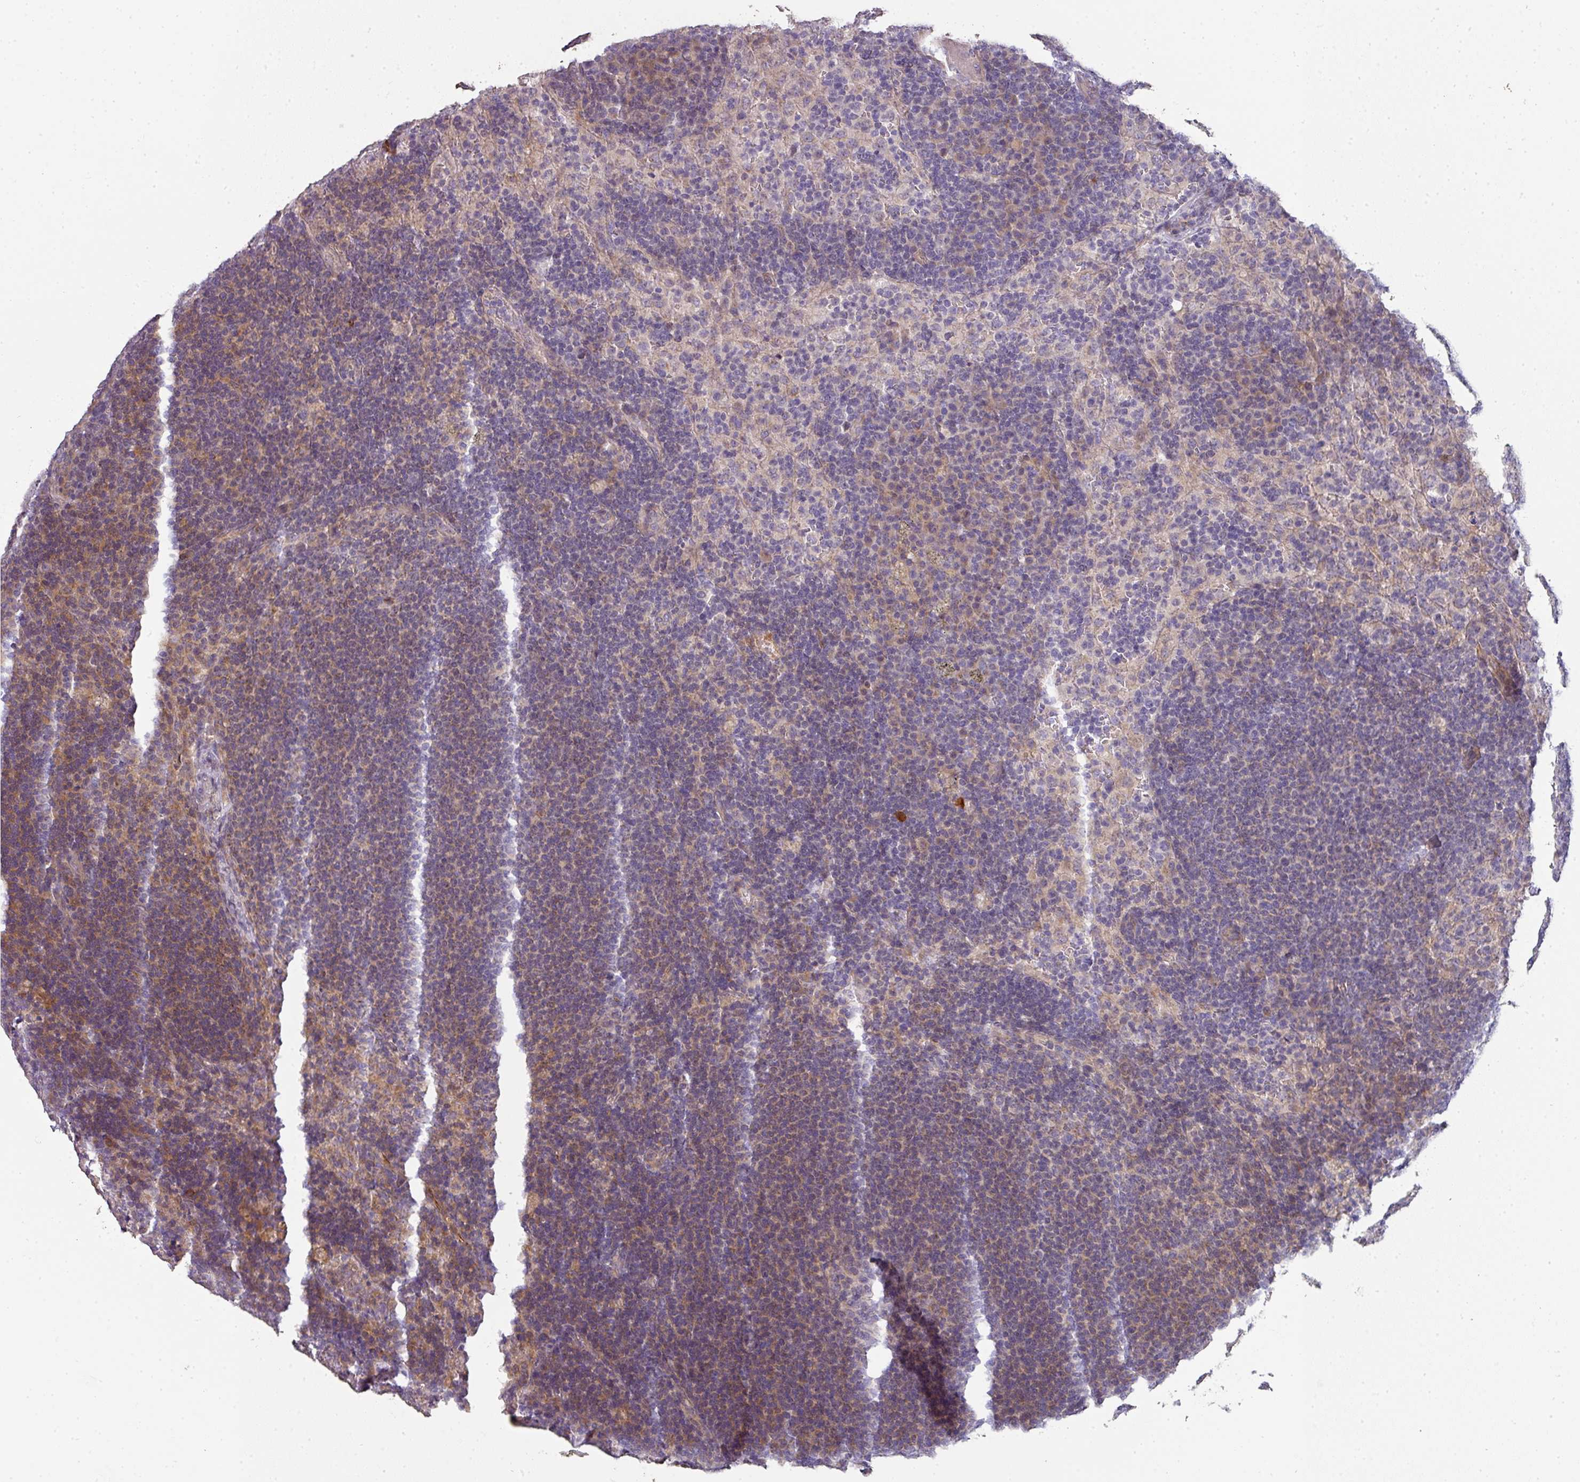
{"staining": {"intensity": "negative", "quantity": "none", "location": "none"}, "tissue": "lymph node", "cell_type": "Germinal center cells", "image_type": "normal", "snomed": [{"axis": "morphology", "description": "Normal tissue, NOS"}, {"axis": "topography", "description": "Lymph node"}], "caption": "DAB immunohistochemical staining of normal human lymph node shows no significant positivity in germinal center cells.", "gene": "PCDH1", "patient": {"sex": "female", "age": 70}}